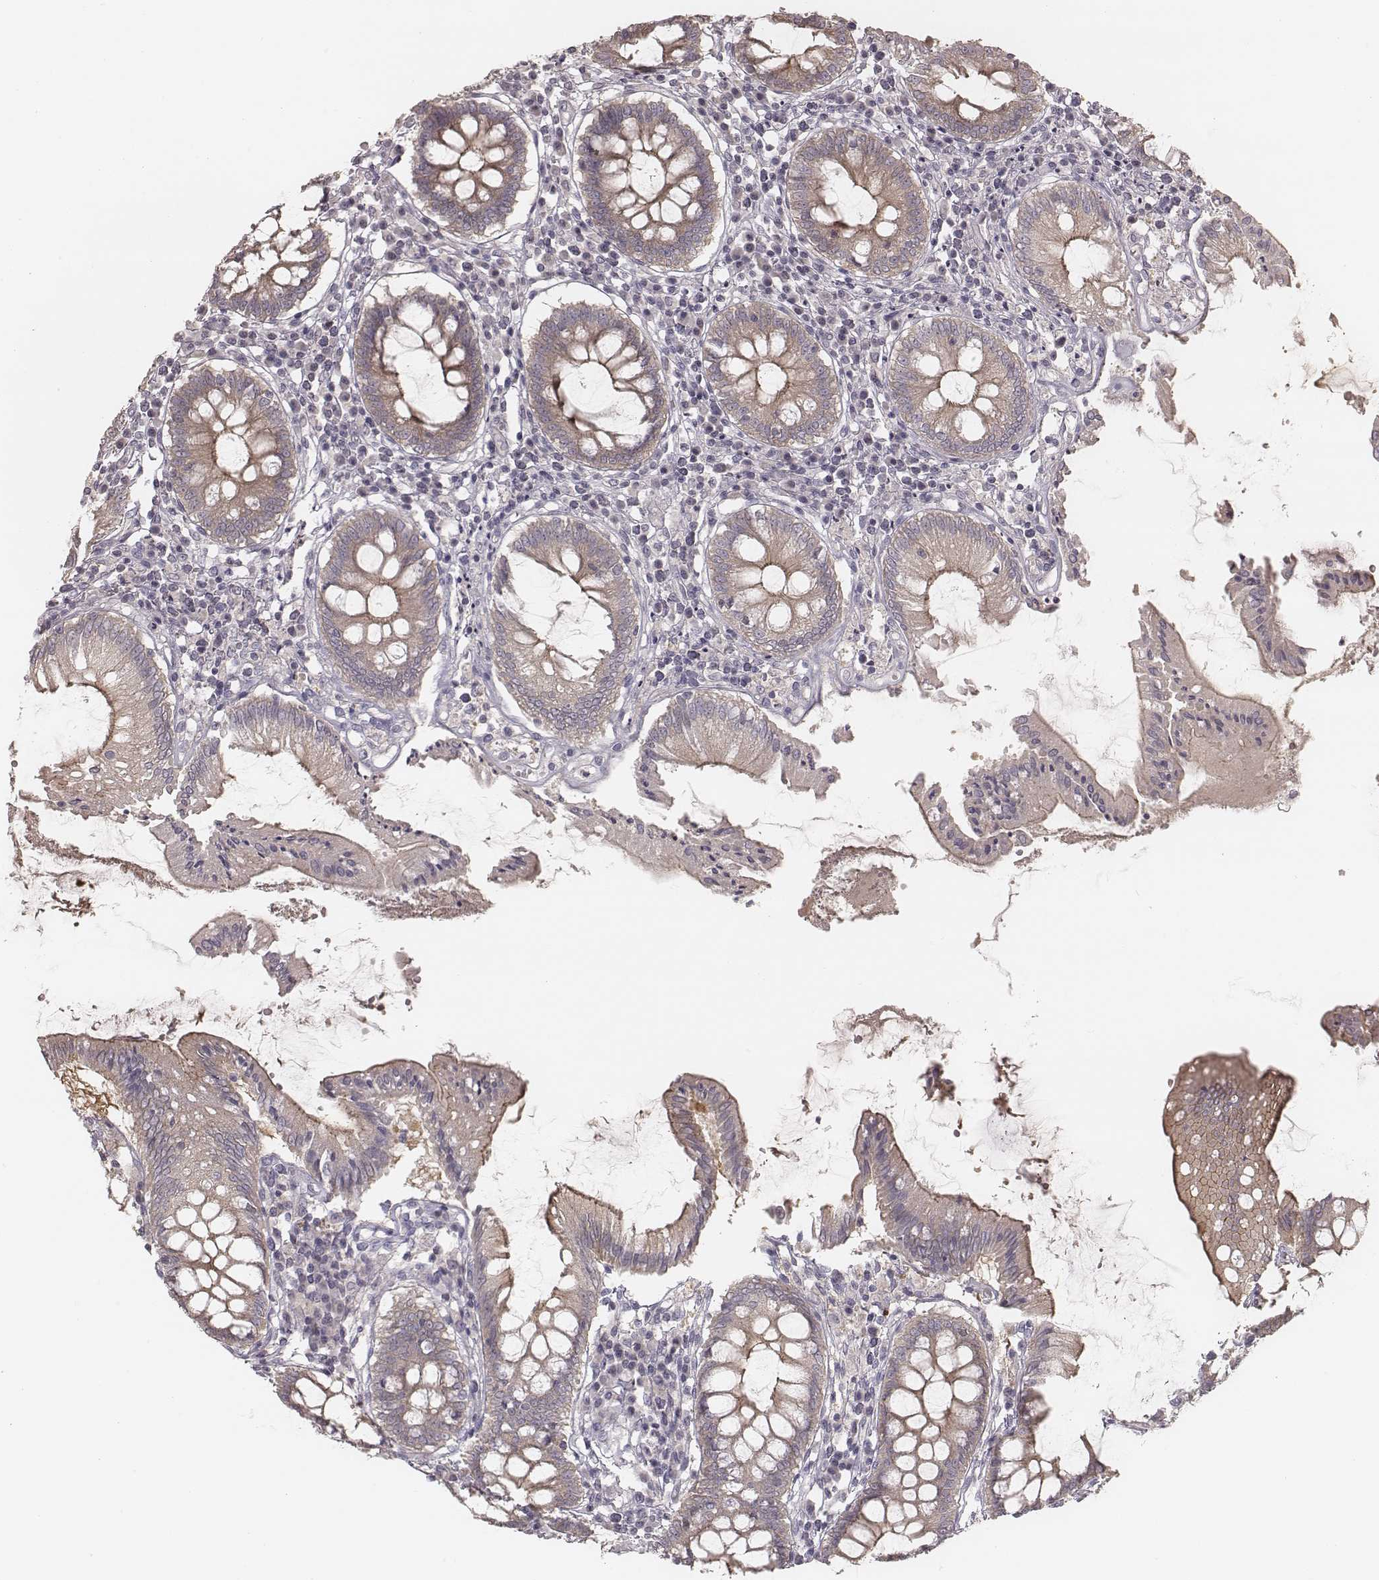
{"staining": {"intensity": "negative", "quantity": "none", "location": "none"}, "tissue": "colon", "cell_type": "Endothelial cells", "image_type": "normal", "snomed": [{"axis": "morphology", "description": "Normal tissue, NOS"}, {"axis": "morphology", "description": "Adenocarcinoma, NOS"}, {"axis": "topography", "description": "Colon"}], "caption": "IHC photomicrograph of normal colon: human colon stained with DAB shows no significant protein expression in endothelial cells.", "gene": "TDRD5", "patient": {"sex": "male", "age": 83}}